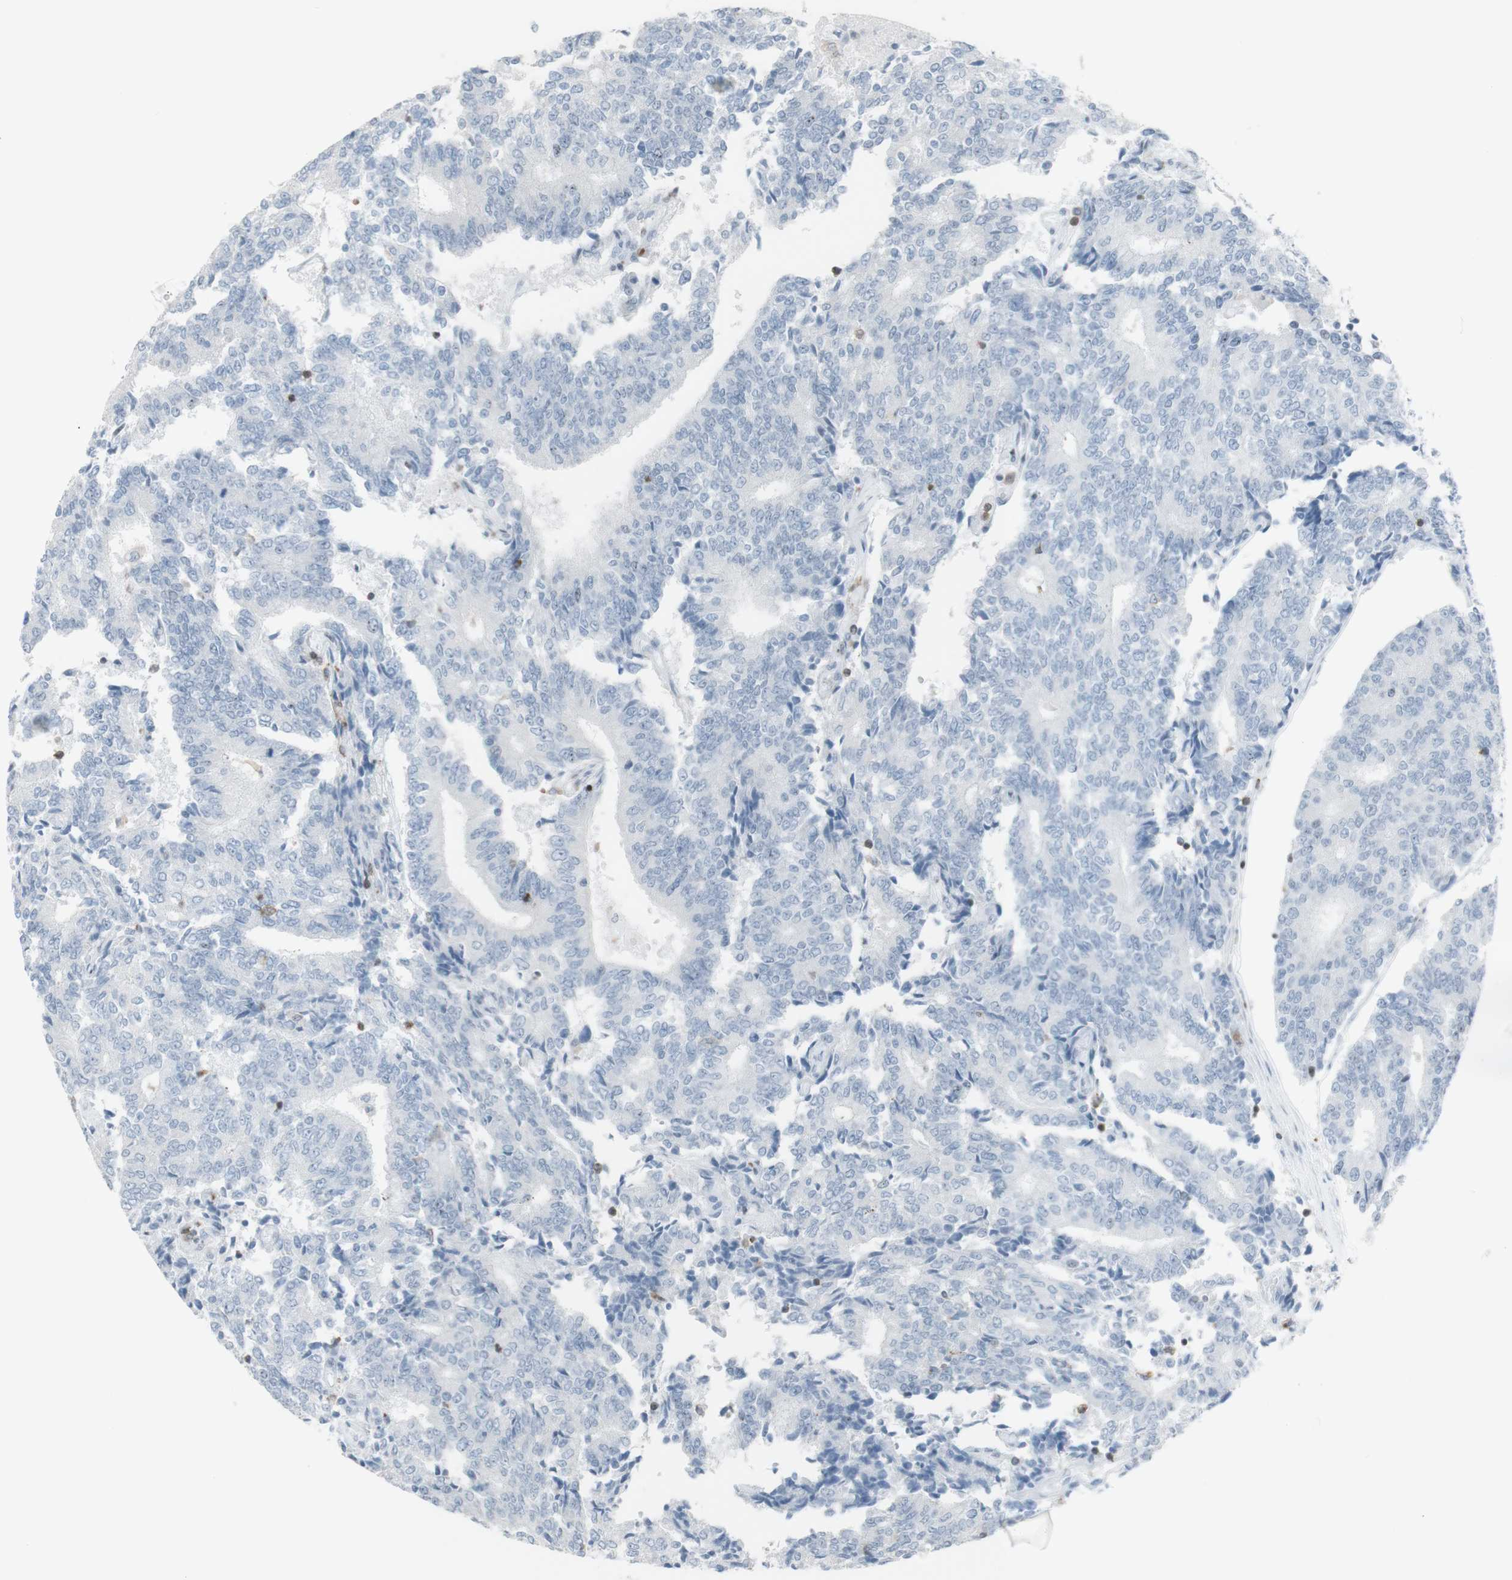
{"staining": {"intensity": "negative", "quantity": "none", "location": "none"}, "tissue": "prostate cancer", "cell_type": "Tumor cells", "image_type": "cancer", "snomed": [{"axis": "morphology", "description": "Normal tissue, NOS"}, {"axis": "morphology", "description": "Adenocarcinoma, High grade"}, {"axis": "topography", "description": "Prostate"}, {"axis": "topography", "description": "Seminal veicle"}], "caption": "The image shows no staining of tumor cells in prostate cancer (high-grade adenocarcinoma). (DAB (3,3'-diaminobenzidine) immunohistochemistry (IHC) with hematoxylin counter stain).", "gene": "NRG1", "patient": {"sex": "male", "age": 55}}